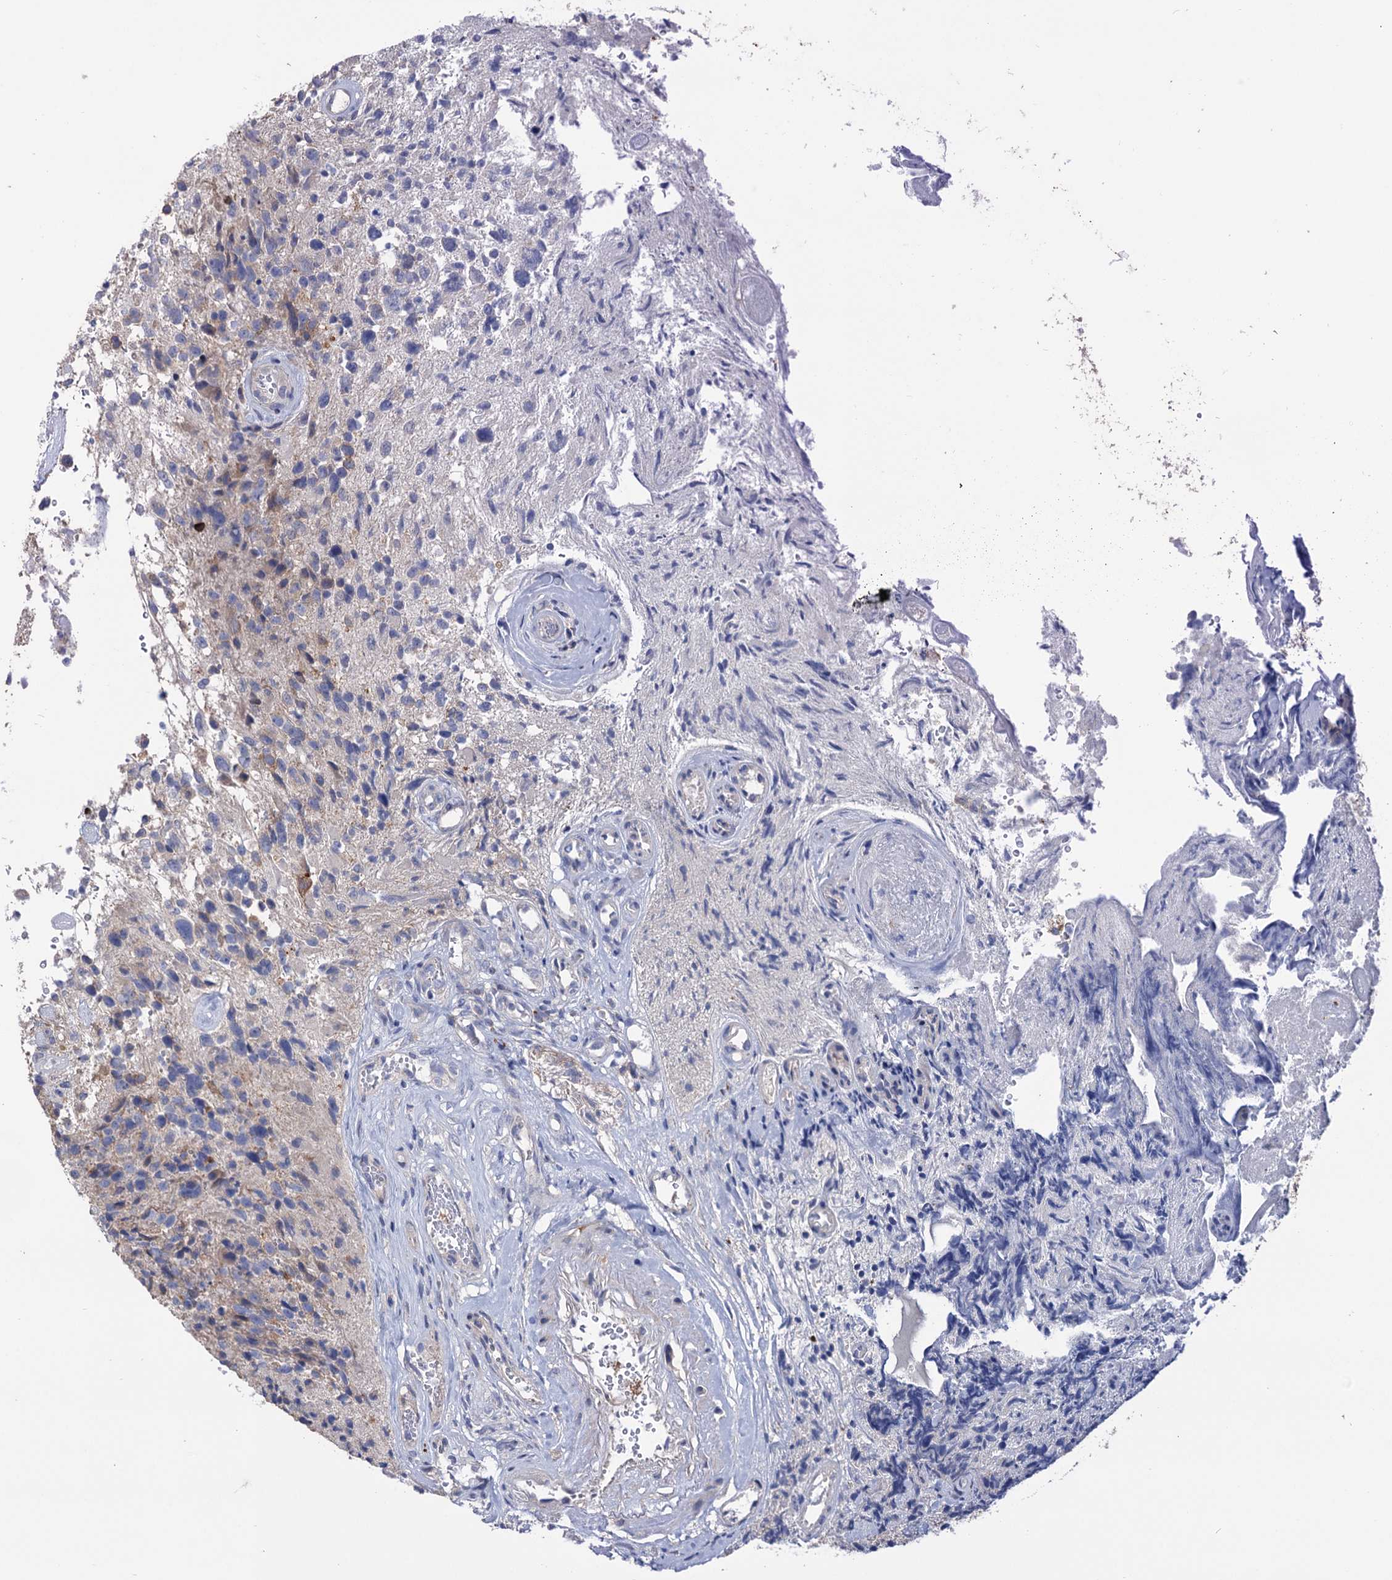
{"staining": {"intensity": "weak", "quantity": "<25%", "location": "cytoplasmic/membranous"}, "tissue": "glioma", "cell_type": "Tumor cells", "image_type": "cancer", "snomed": [{"axis": "morphology", "description": "Glioma, malignant, High grade"}, {"axis": "topography", "description": "Brain"}], "caption": "Protein analysis of glioma exhibits no significant expression in tumor cells. (DAB (3,3'-diaminobenzidine) IHC, high magnification).", "gene": "BBS4", "patient": {"sex": "male", "age": 69}}